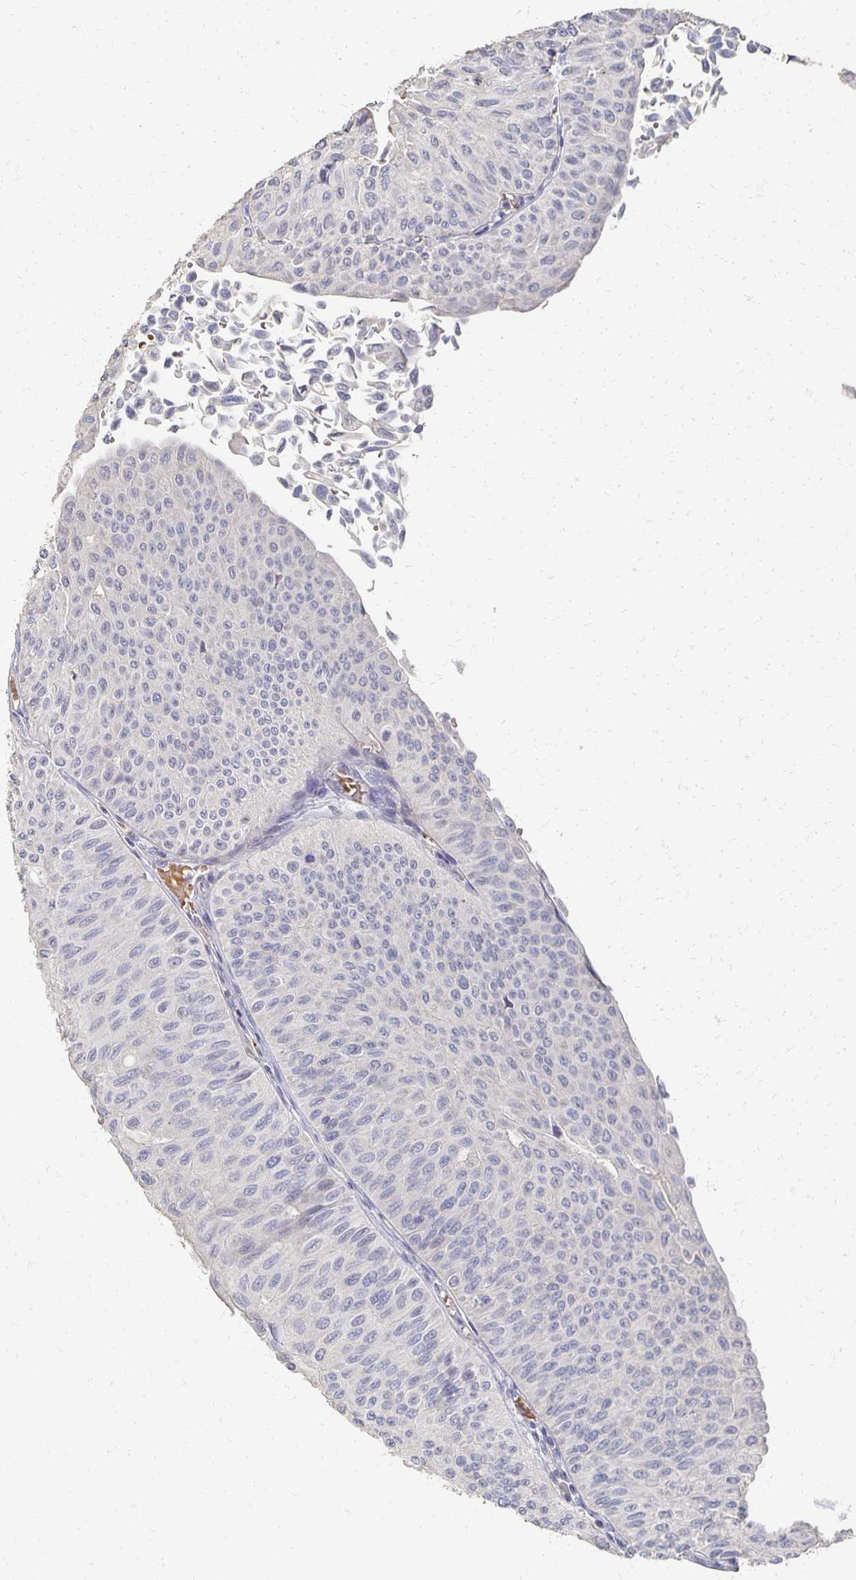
{"staining": {"intensity": "negative", "quantity": "none", "location": "none"}, "tissue": "urothelial cancer", "cell_type": "Tumor cells", "image_type": "cancer", "snomed": [{"axis": "morphology", "description": "Urothelial carcinoma, NOS"}, {"axis": "topography", "description": "Urinary bladder"}], "caption": "Urothelial cancer was stained to show a protein in brown. There is no significant staining in tumor cells.", "gene": "CST6", "patient": {"sex": "male", "age": 59}}